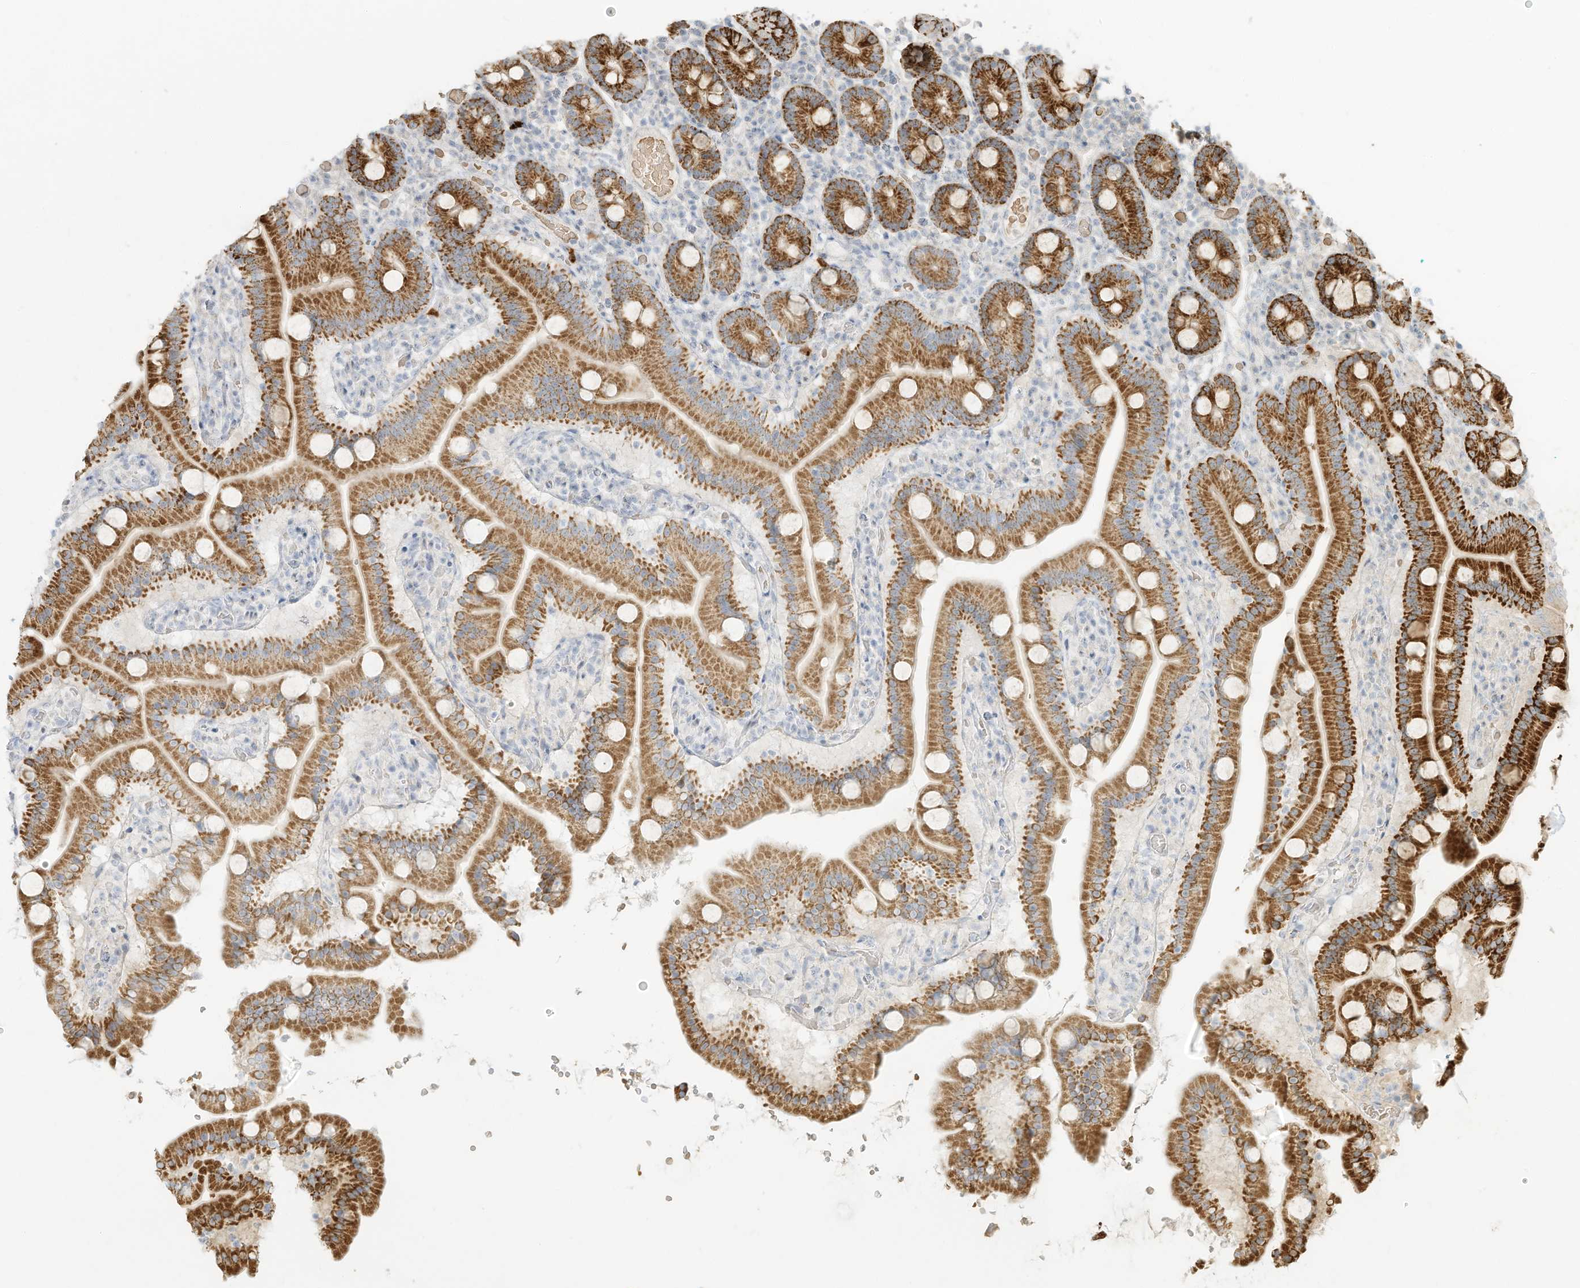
{"staining": {"intensity": "strong", "quantity": ">75%", "location": "cytoplasmic/membranous"}, "tissue": "duodenum", "cell_type": "Glandular cells", "image_type": "normal", "snomed": [{"axis": "morphology", "description": "Normal tissue, NOS"}, {"axis": "topography", "description": "Duodenum"}], "caption": "An immunohistochemistry histopathology image of benign tissue is shown. Protein staining in brown labels strong cytoplasmic/membranous positivity in duodenum within glandular cells.", "gene": "OFD1", "patient": {"sex": "male", "age": 55}}